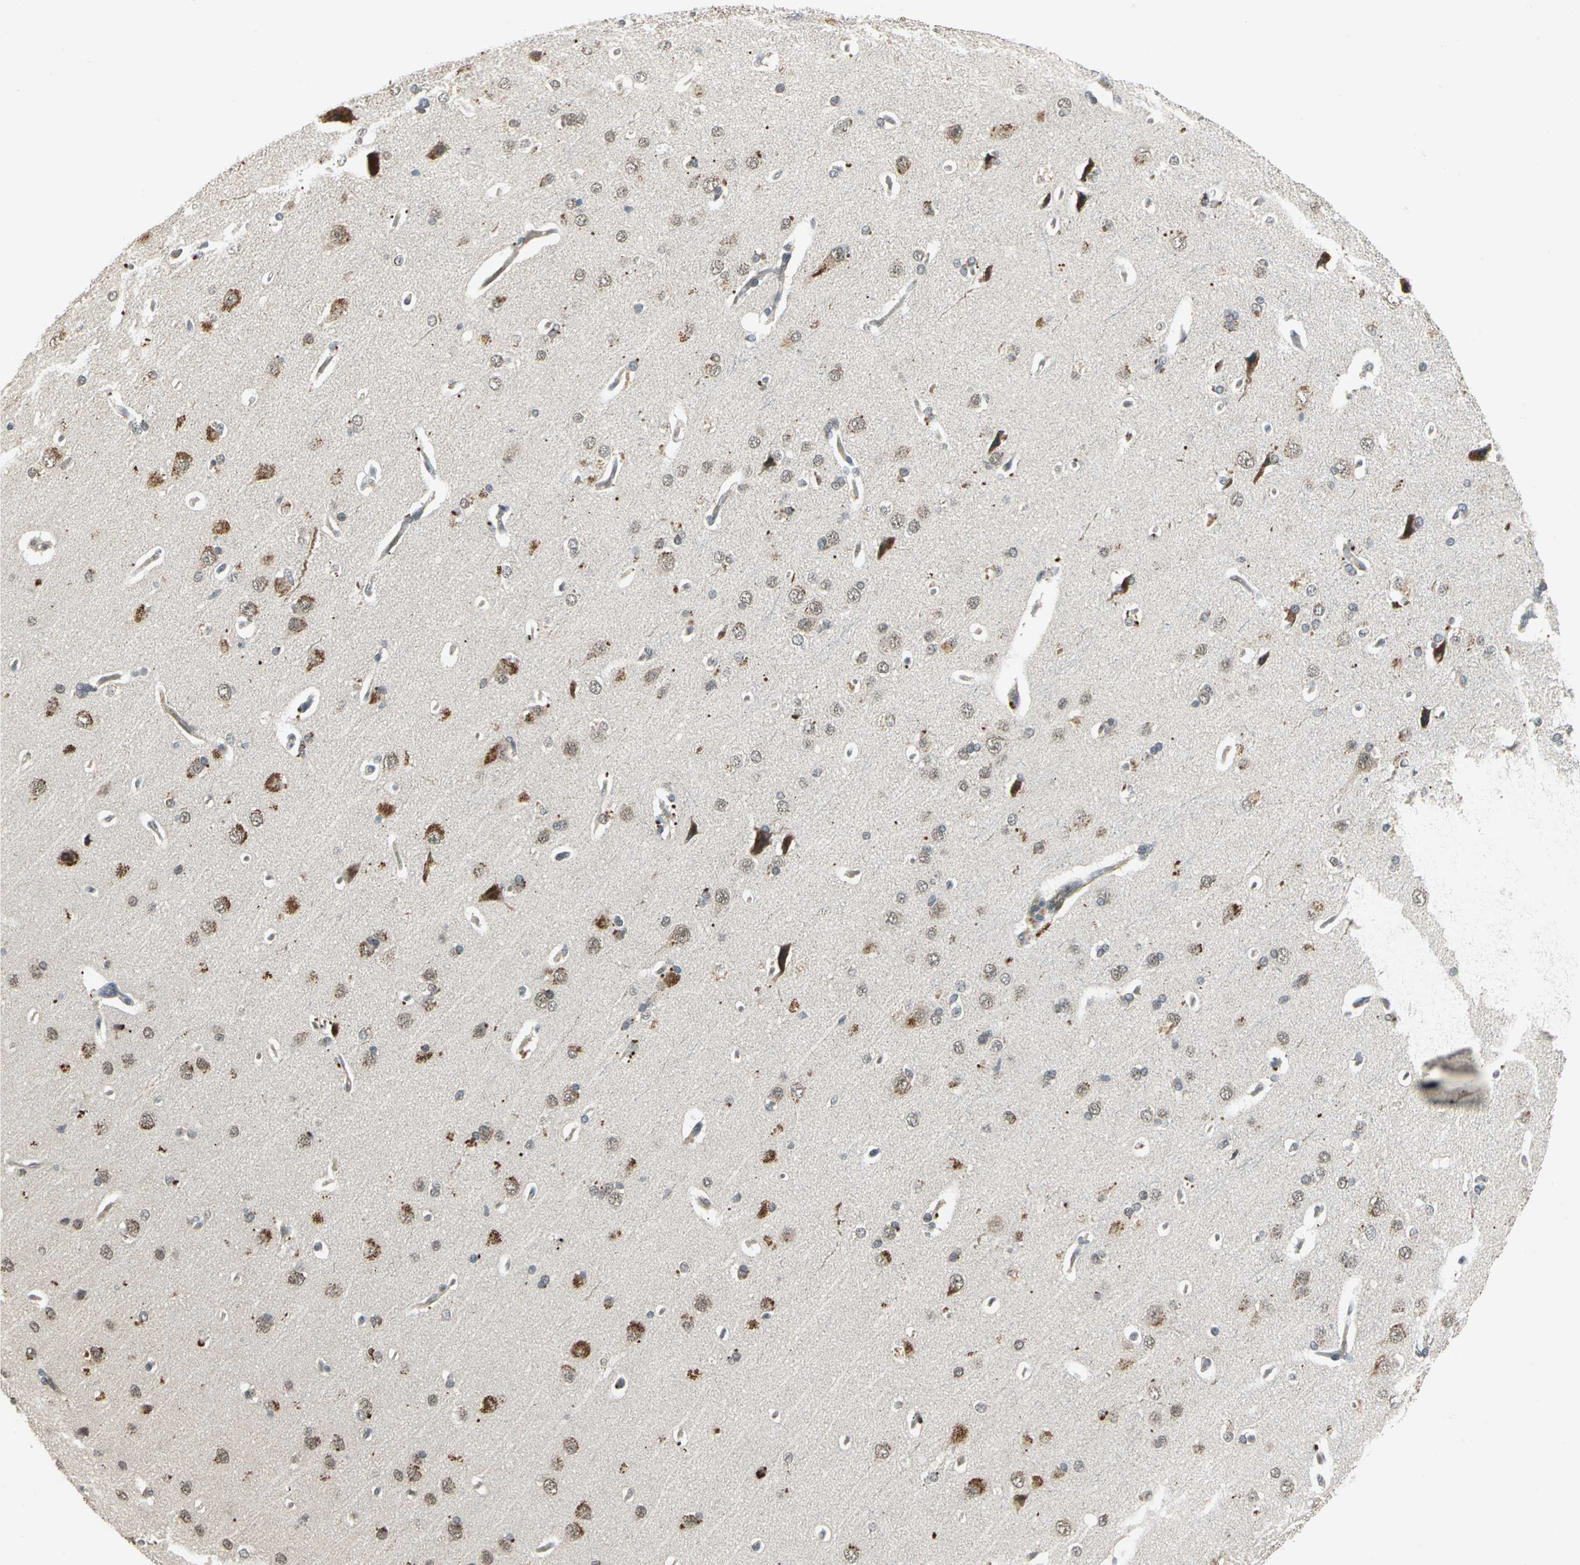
{"staining": {"intensity": "moderate", "quantity": "25%-75%", "location": "nuclear"}, "tissue": "cerebral cortex", "cell_type": "Endothelial cells", "image_type": "normal", "snomed": [{"axis": "morphology", "description": "Normal tissue, NOS"}, {"axis": "topography", "description": "Cerebral cortex"}], "caption": "High-magnification brightfield microscopy of normal cerebral cortex stained with DAB (brown) and counterstained with hematoxylin (blue). endothelial cells exhibit moderate nuclear staining is present in about25%-75% of cells.", "gene": "PLAGL2", "patient": {"sex": "male", "age": 62}}